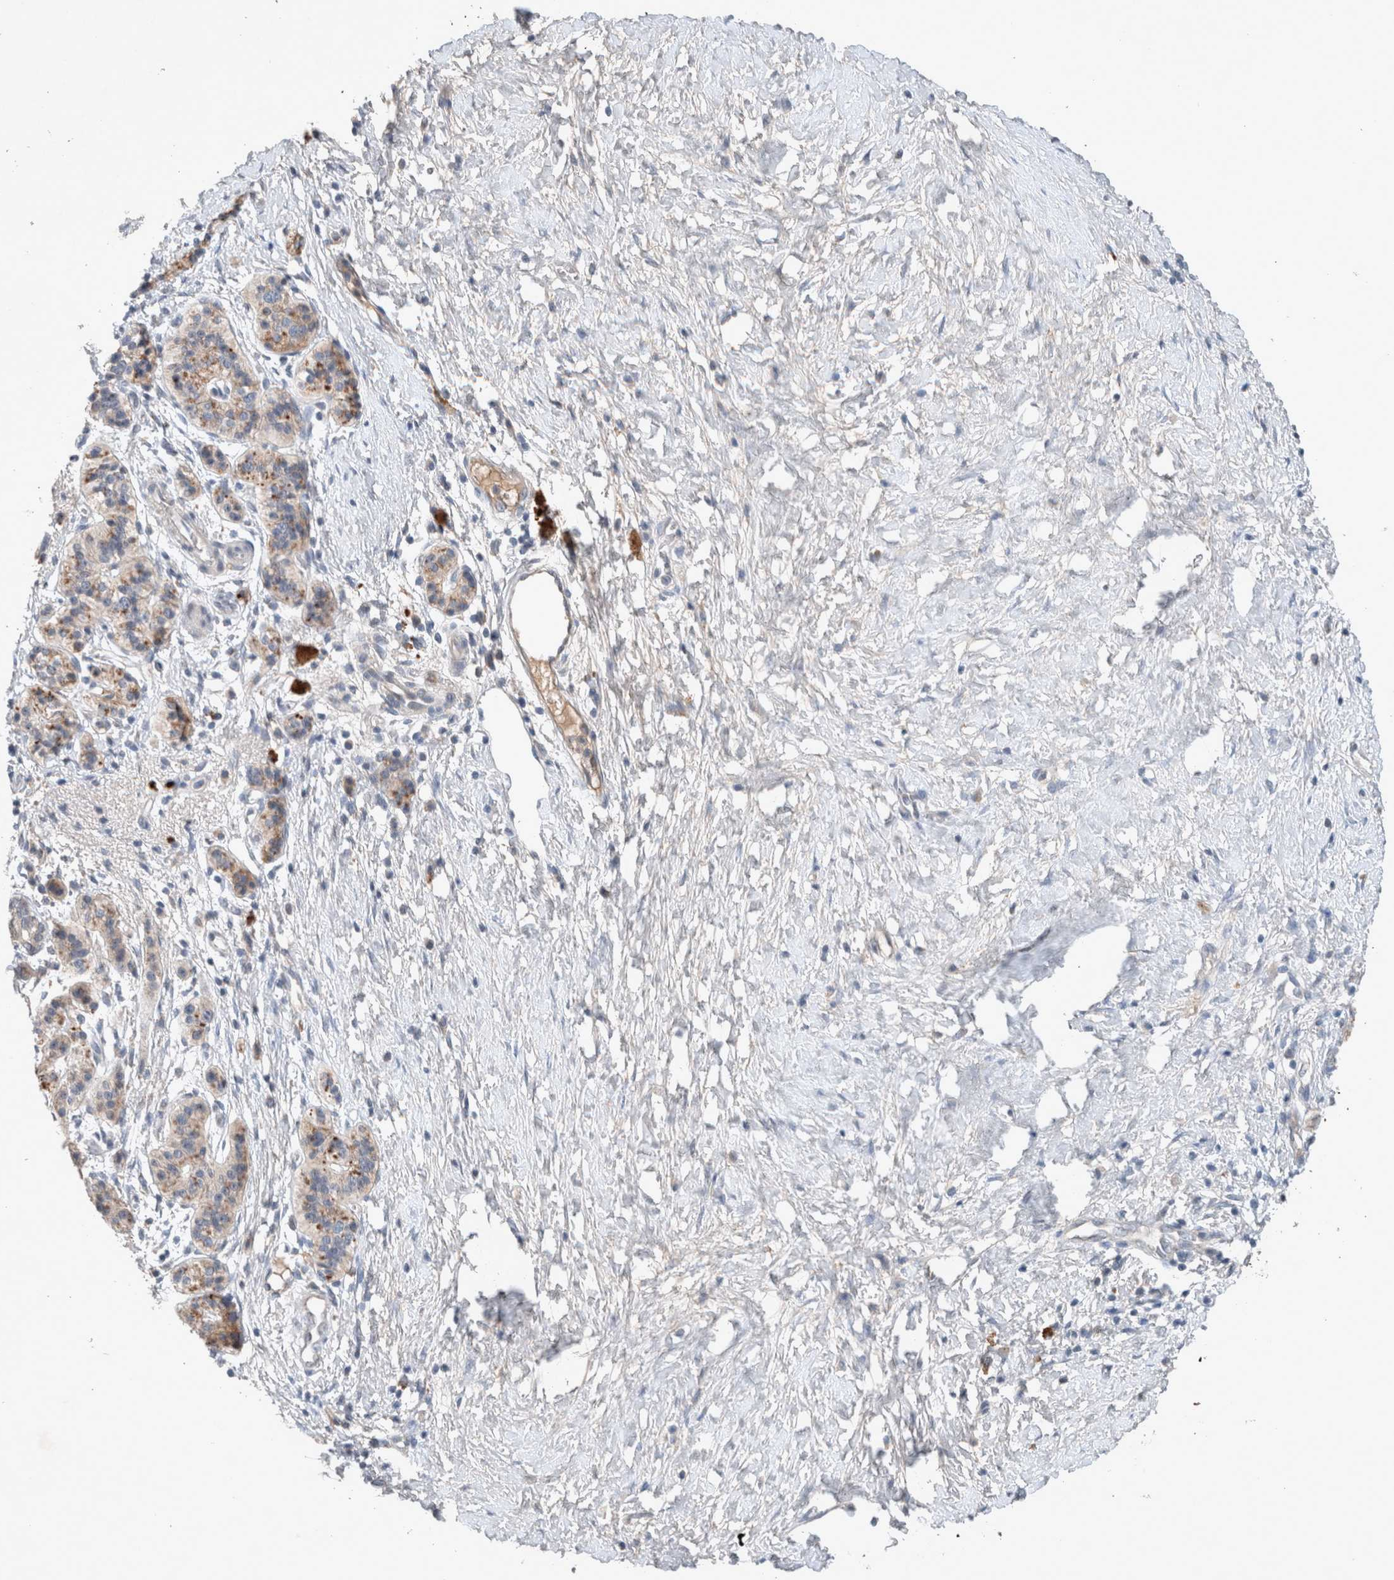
{"staining": {"intensity": "weak", "quantity": ">75%", "location": "cytoplasmic/membranous"}, "tissue": "pancreatic cancer", "cell_type": "Tumor cells", "image_type": "cancer", "snomed": [{"axis": "morphology", "description": "Adenocarcinoma, NOS"}, {"axis": "topography", "description": "Pancreas"}], "caption": "Immunohistochemical staining of pancreatic cancer (adenocarcinoma) reveals low levels of weak cytoplasmic/membranous protein staining in approximately >75% of tumor cells. (DAB (3,3'-diaminobenzidine) = brown stain, brightfield microscopy at high magnification).", "gene": "UGCG", "patient": {"sex": "male", "age": 50}}